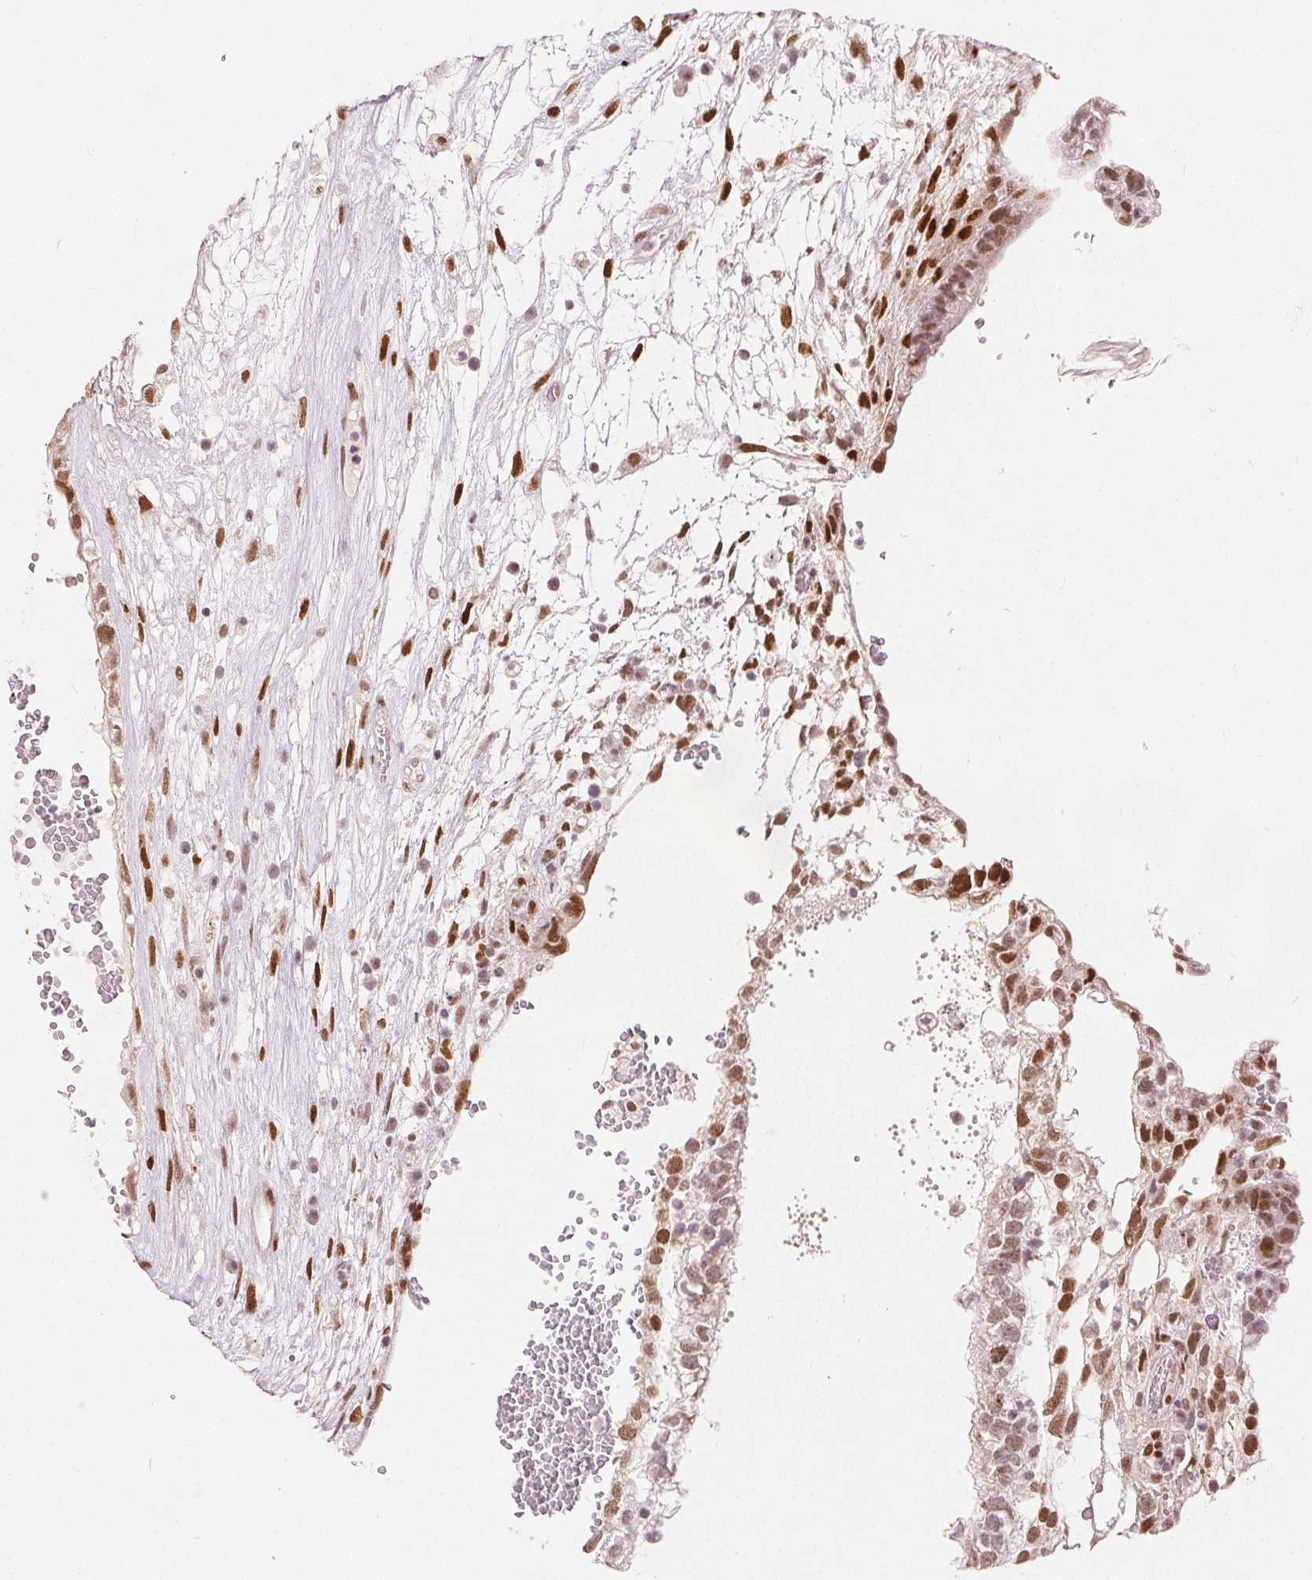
{"staining": {"intensity": "moderate", "quantity": ">75%", "location": "nuclear"}, "tissue": "testis cancer", "cell_type": "Tumor cells", "image_type": "cancer", "snomed": [{"axis": "morphology", "description": "Normal tissue, NOS"}, {"axis": "morphology", "description": "Carcinoma, Embryonal, NOS"}, {"axis": "topography", "description": "Testis"}], "caption": "Immunohistochemical staining of testis cancer (embryonal carcinoma) shows medium levels of moderate nuclear positivity in approximately >75% of tumor cells.", "gene": "ZNF703", "patient": {"sex": "male", "age": 32}}